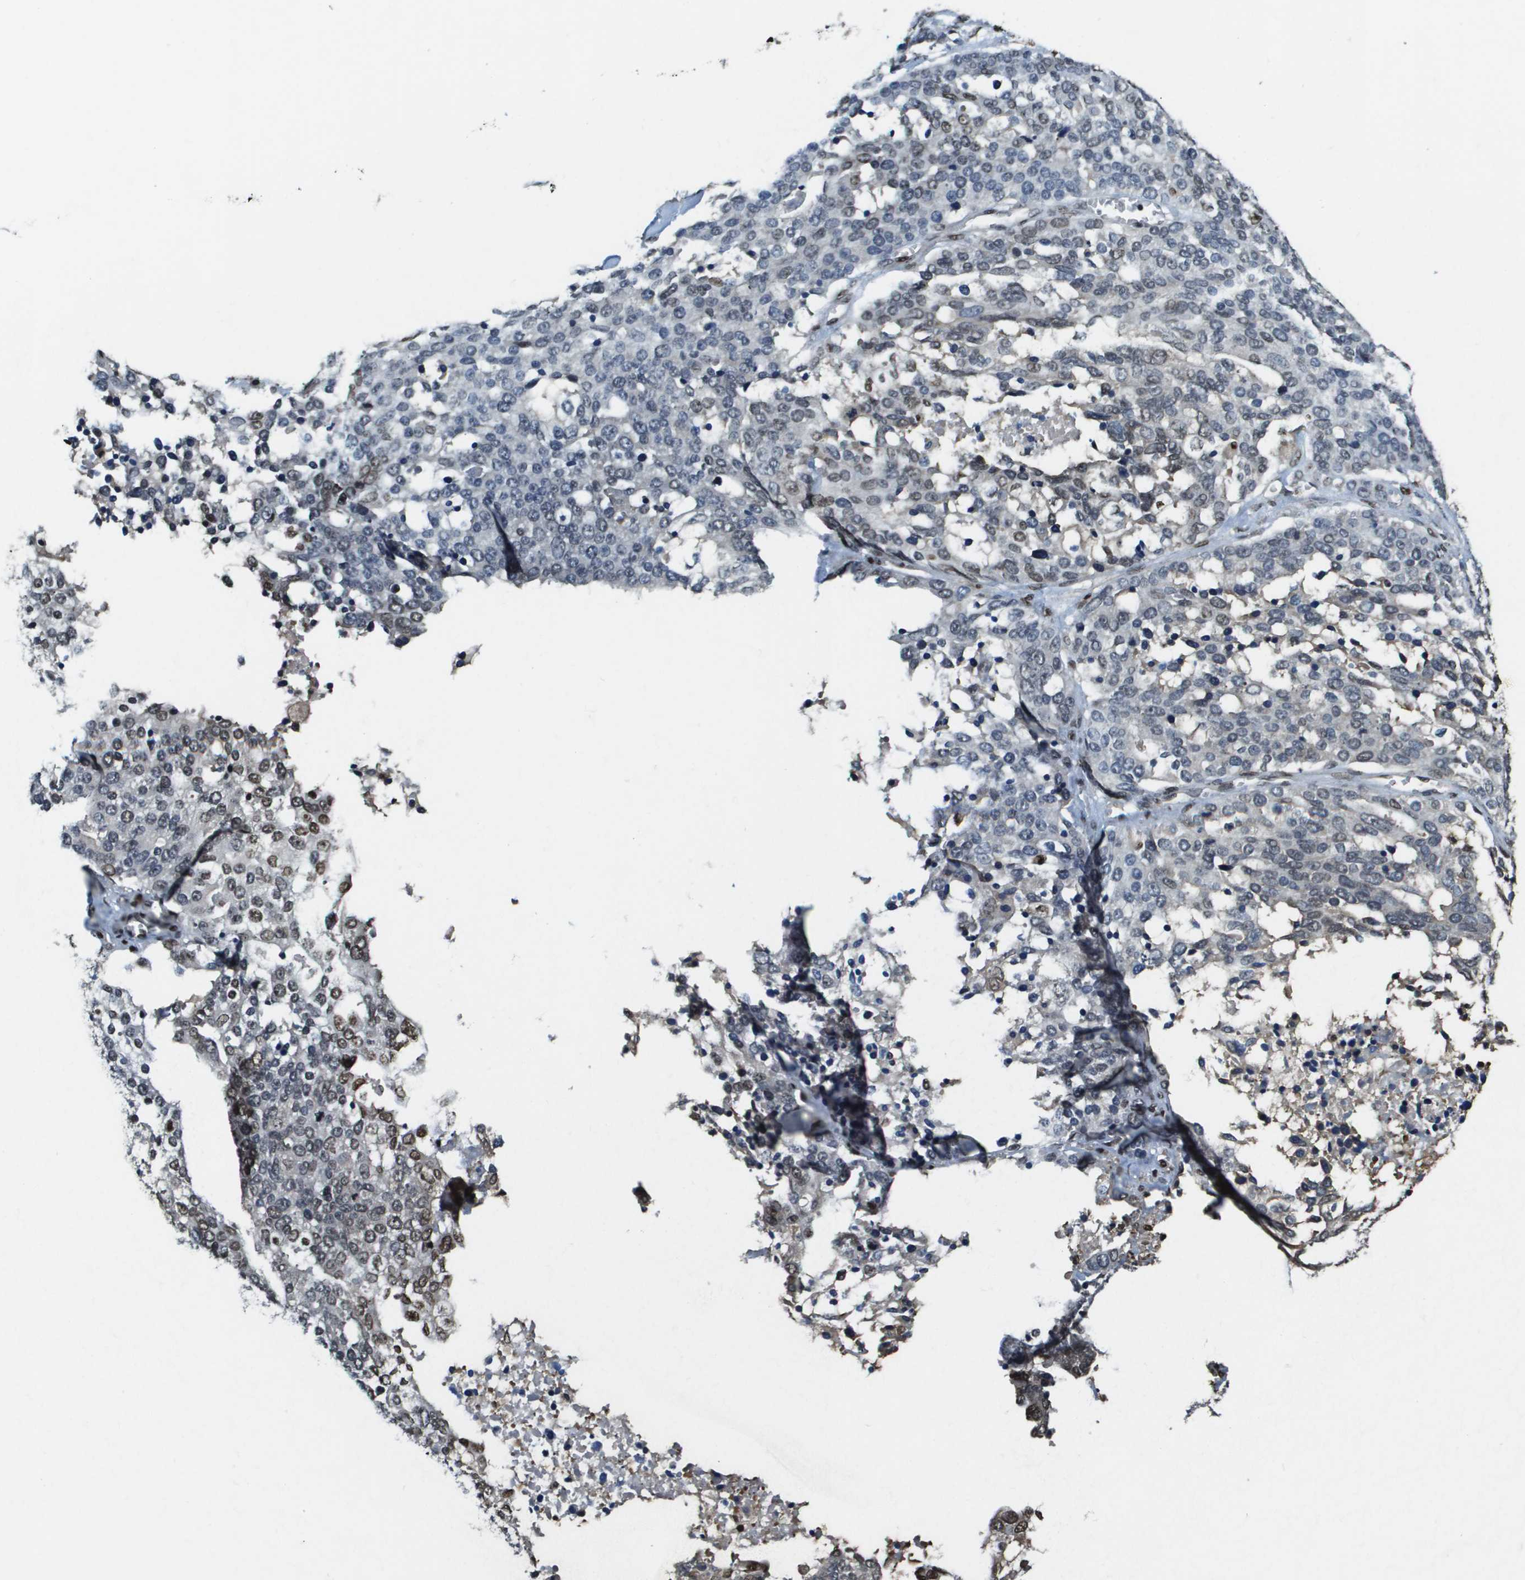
{"staining": {"intensity": "moderate", "quantity": "<25%", "location": "nuclear"}, "tissue": "ovarian cancer", "cell_type": "Tumor cells", "image_type": "cancer", "snomed": [{"axis": "morphology", "description": "Cystadenocarcinoma, serous, NOS"}, {"axis": "topography", "description": "Ovary"}], "caption": "Ovarian cancer stained with a brown dye reveals moderate nuclear positive positivity in approximately <25% of tumor cells.", "gene": "SP100", "patient": {"sex": "female", "age": 44}}